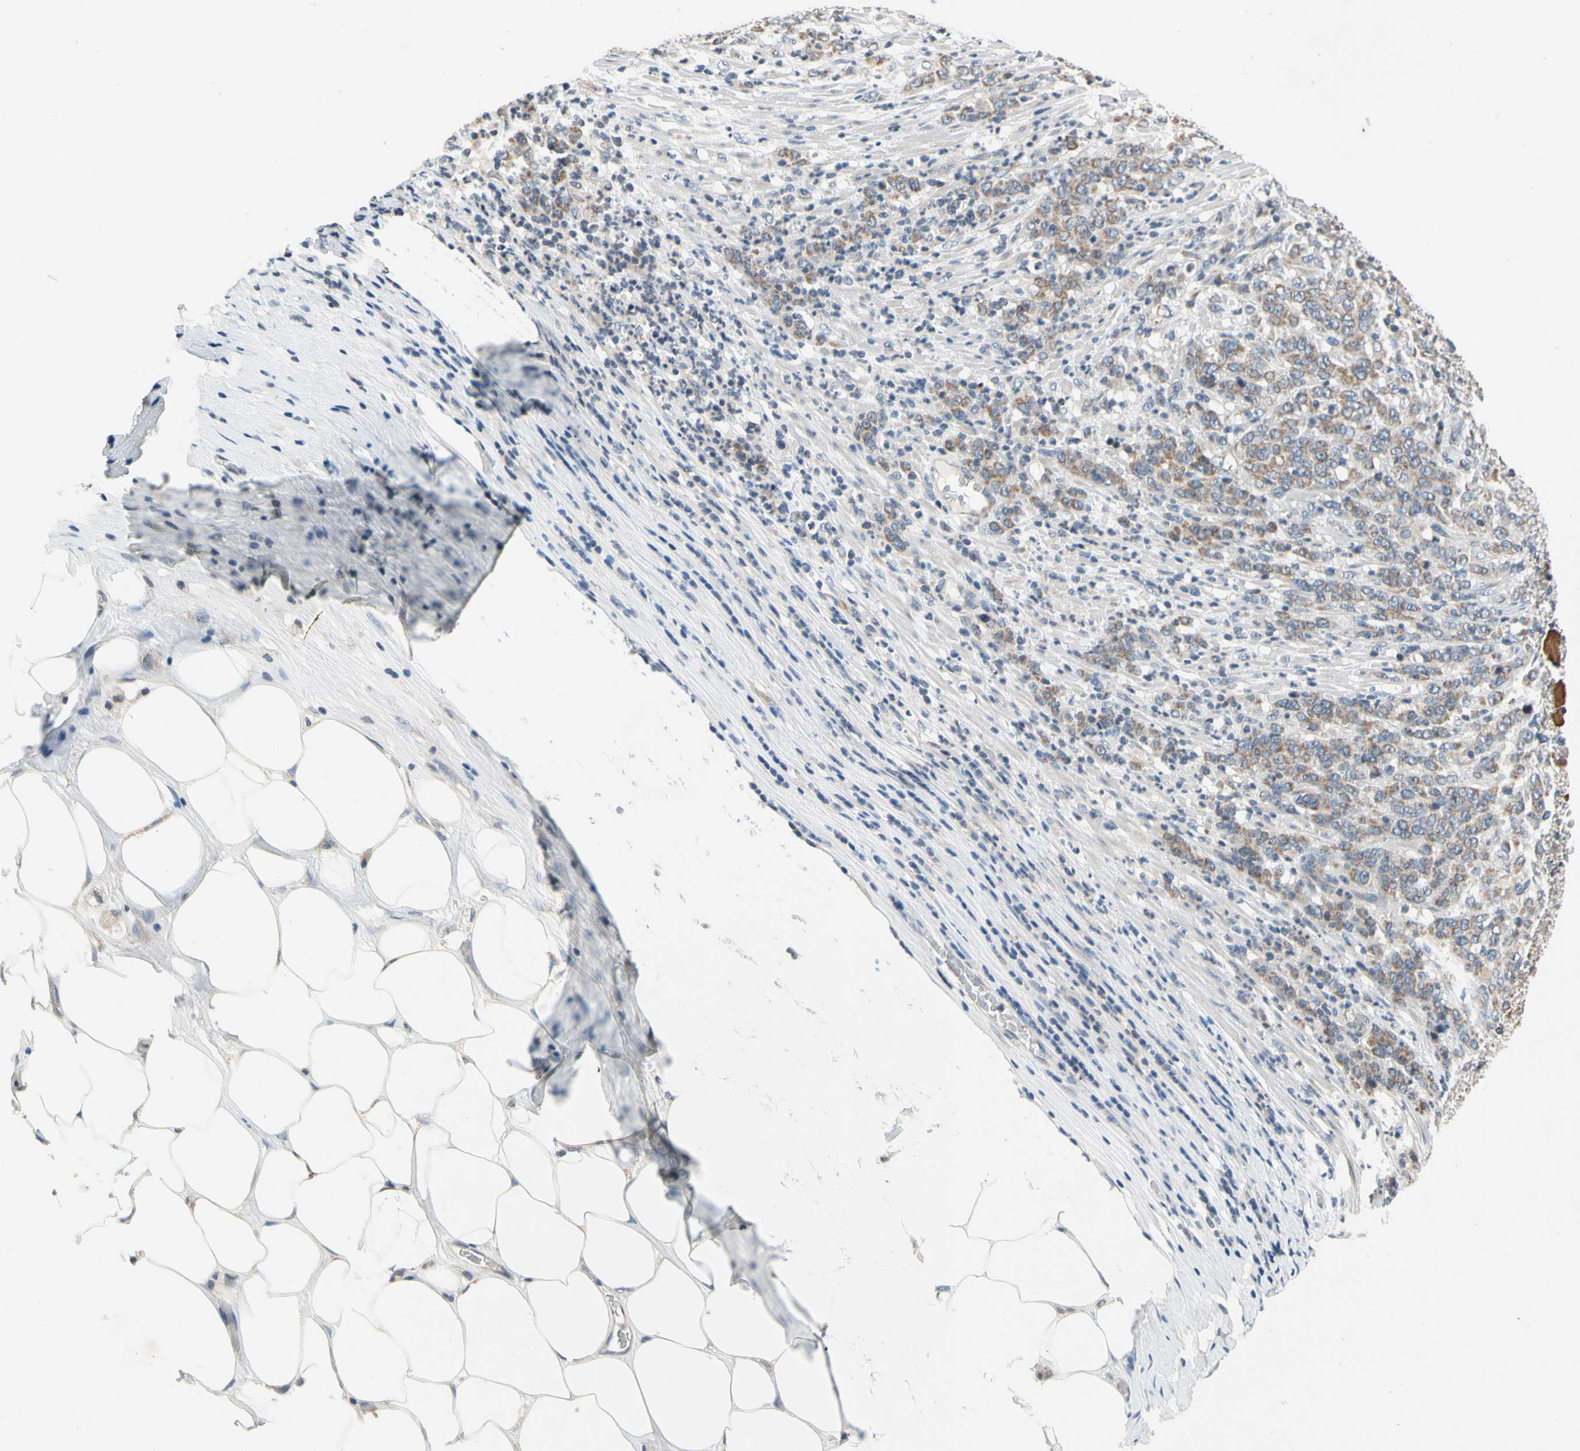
{"staining": {"intensity": "weak", "quantity": ">75%", "location": "cytoplasmic/membranous"}, "tissue": "stomach cancer", "cell_type": "Tumor cells", "image_type": "cancer", "snomed": [{"axis": "morphology", "description": "Adenocarcinoma, NOS"}, {"axis": "topography", "description": "Stomach, lower"}], "caption": "Brown immunohistochemical staining in human stomach cancer displays weak cytoplasmic/membranous expression in approximately >75% of tumor cells. The staining is performed using DAB (3,3'-diaminobenzidine) brown chromogen to label protein expression. The nuclei are counter-stained blue using hematoxylin.", "gene": "SOX30", "patient": {"sex": "female", "age": 71}}